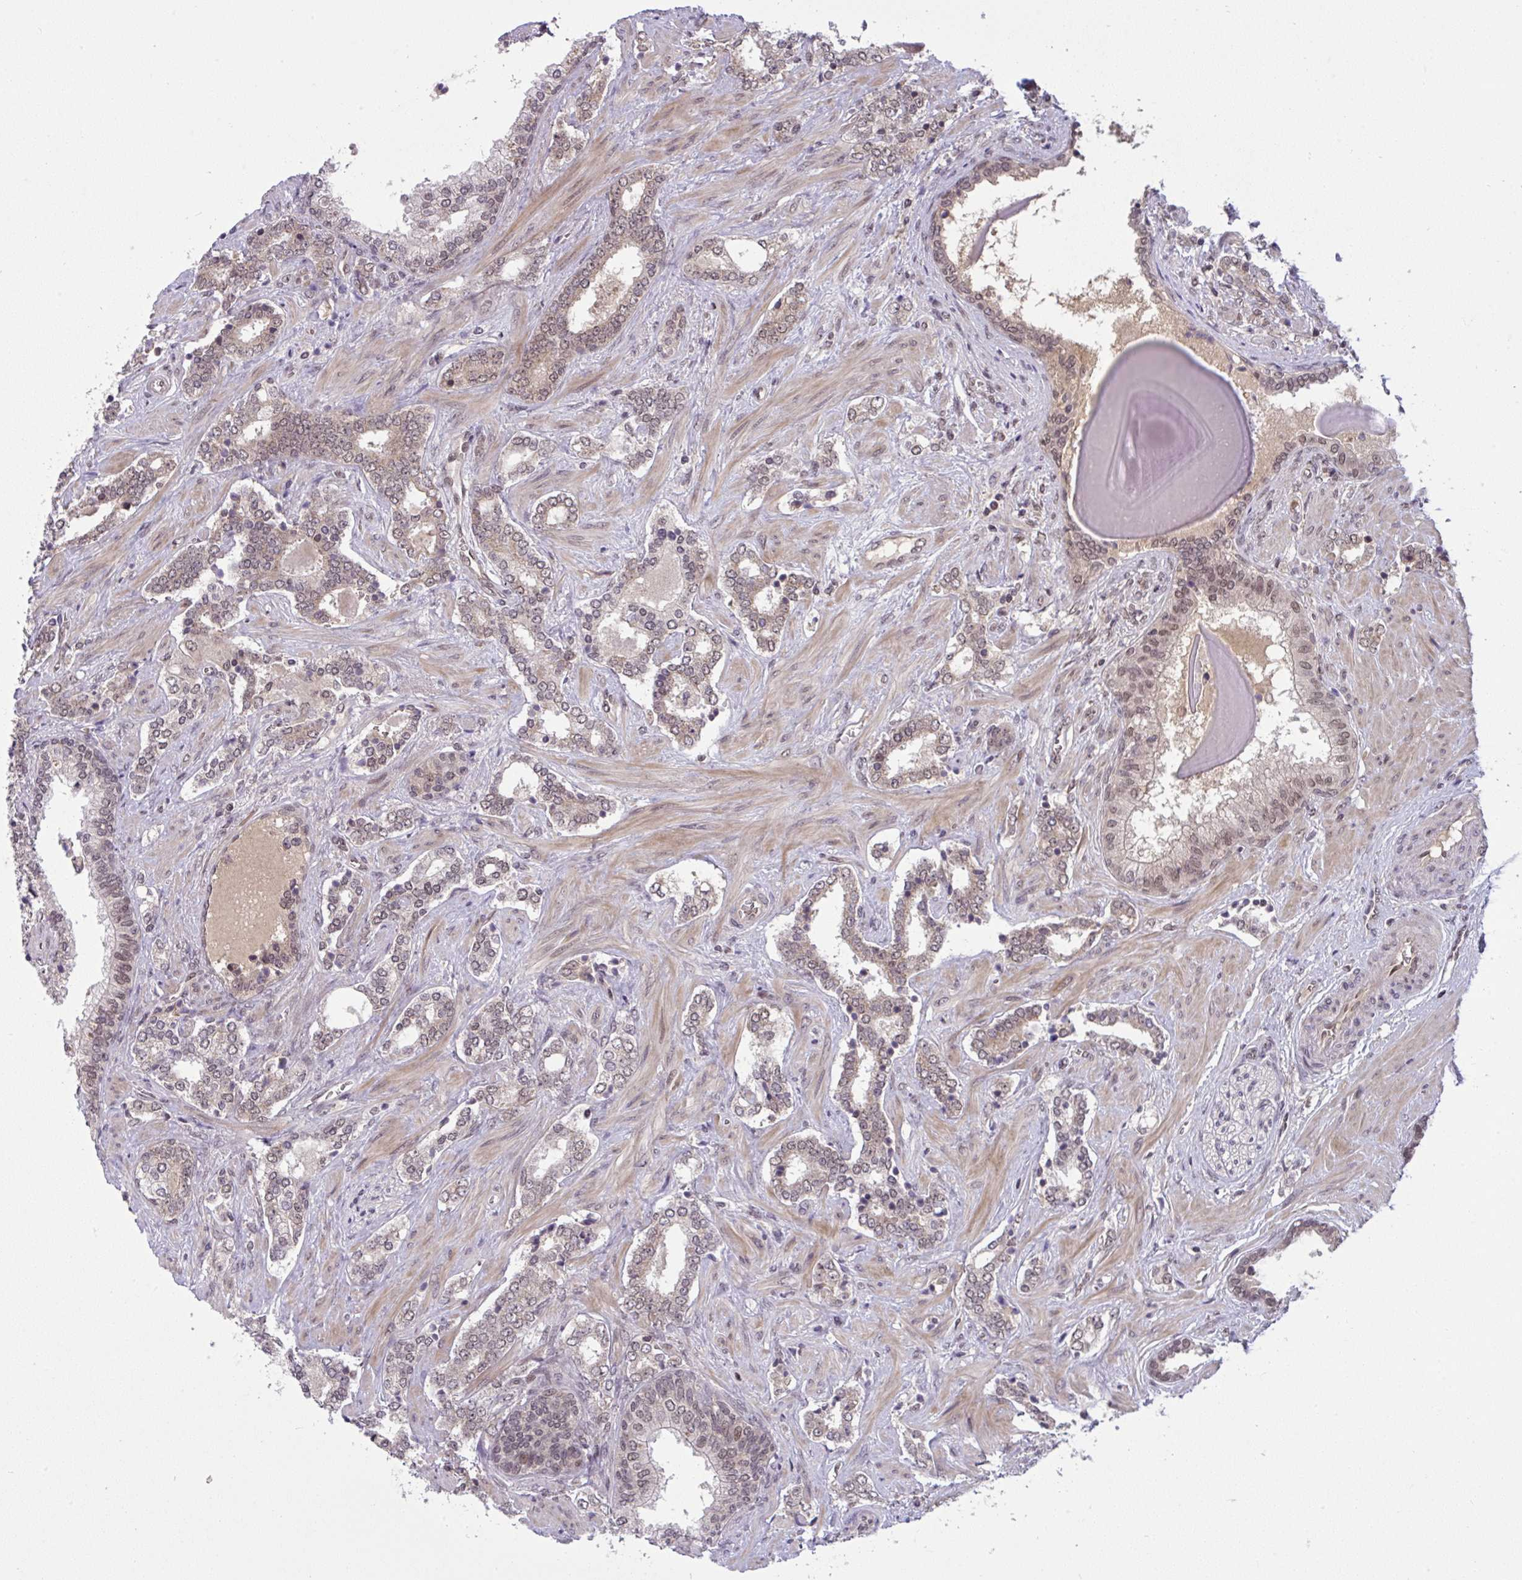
{"staining": {"intensity": "moderate", "quantity": "25%-75%", "location": "cytoplasmic/membranous,nuclear"}, "tissue": "prostate cancer", "cell_type": "Tumor cells", "image_type": "cancer", "snomed": [{"axis": "morphology", "description": "Adenocarcinoma, High grade"}, {"axis": "topography", "description": "Prostate"}], "caption": "An image of prostate high-grade adenocarcinoma stained for a protein exhibits moderate cytoplasmic/membranous and nuclear brown staining in tumor cells.", "gene": "KLF2", "patient": {"sex": "male", "age": 60}}